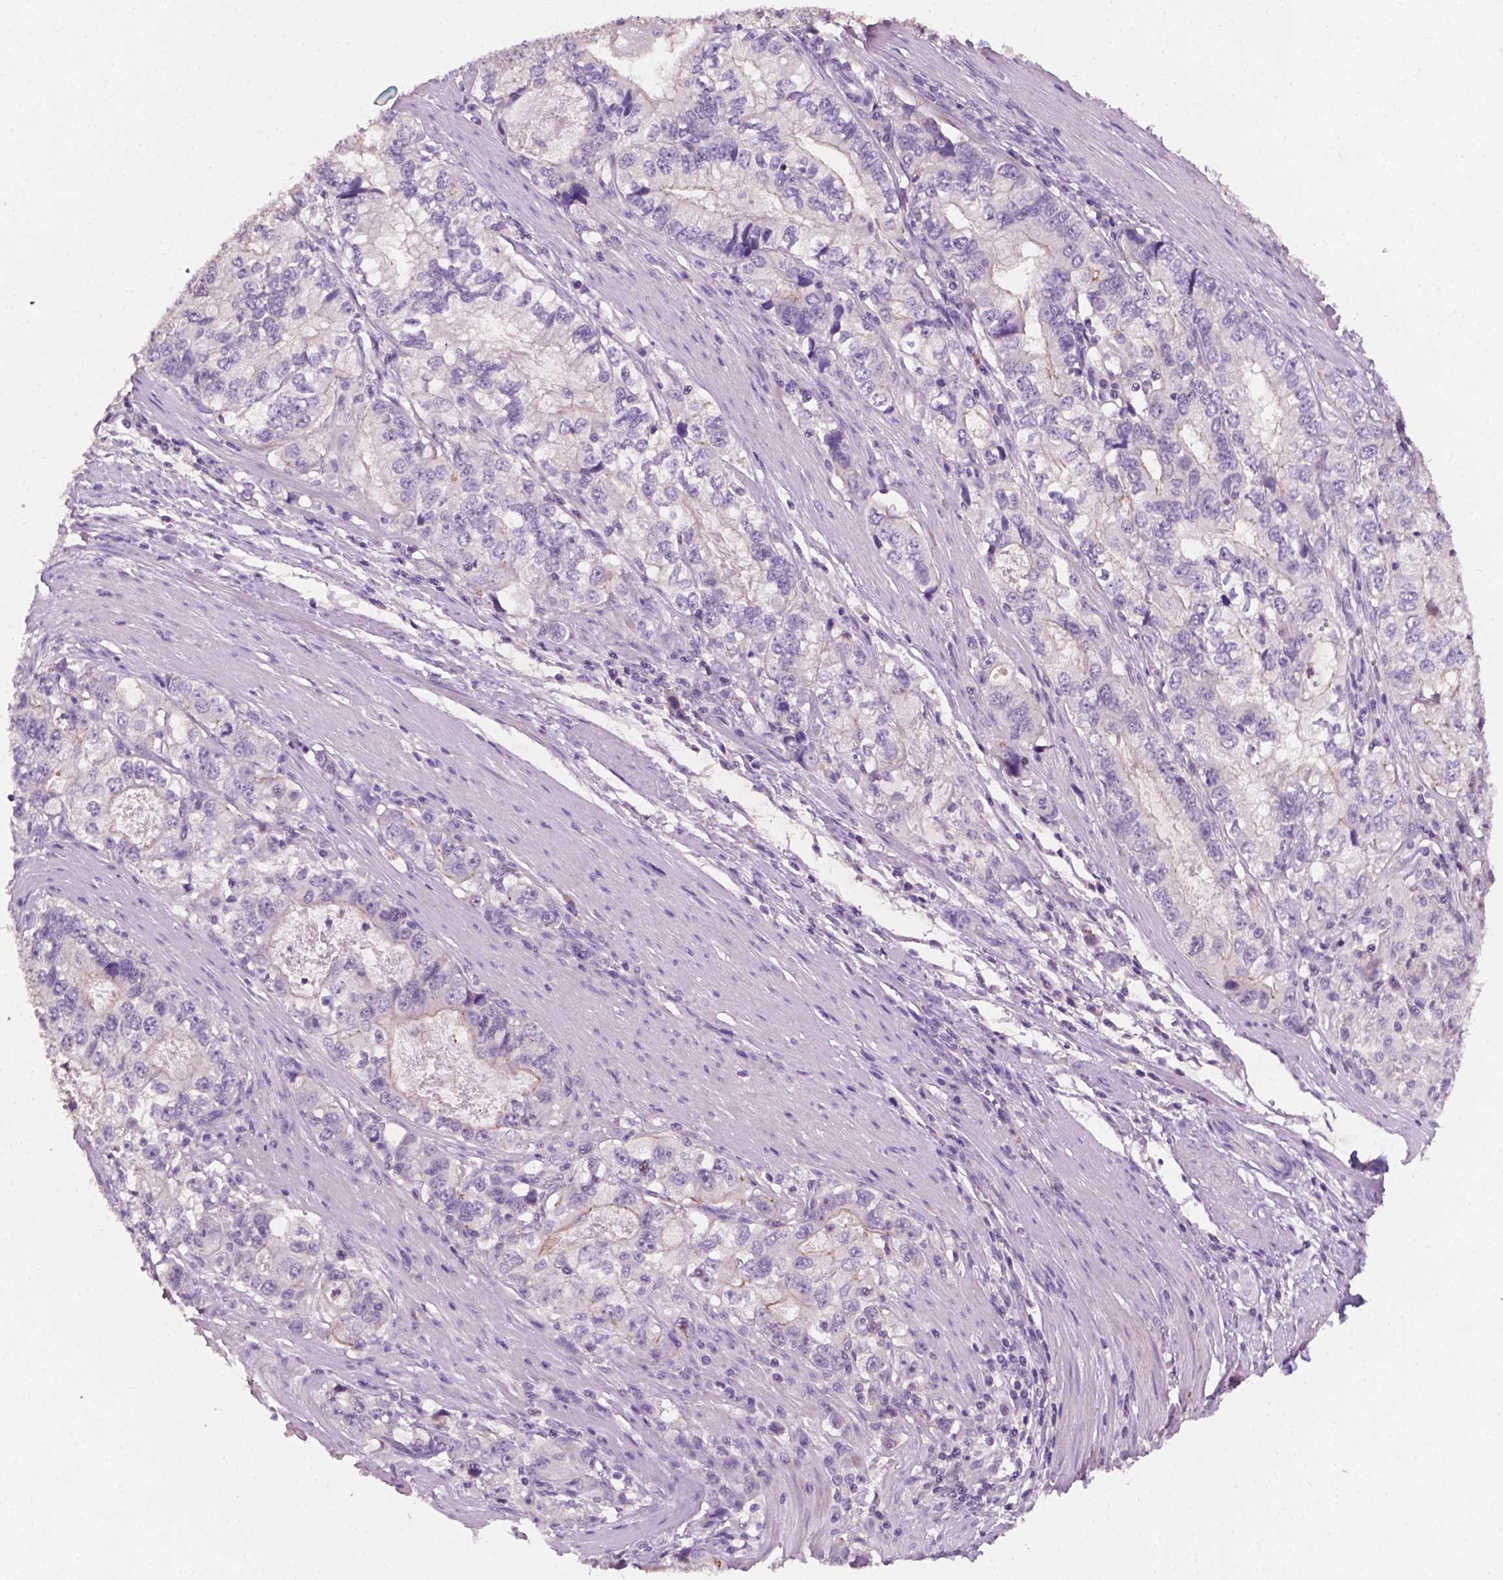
{"staining": {"intensity": "negative", "quantity": "none", "location": "none"}, "tissue": "stomach cancer", "cell_type": "Tumor cells", "image_type": "cancer", "snomed": [{"axis": "morphology", "description": "Adenocarcinoma, NOS"}, {"axis": "topography", "description": "Stomach, lower"}], "caption": "Immunohistochemistry photomicrograph of human stomach adenocarcinoma stained for a protein (brown), which shows no expression in tumor cells.", "gene": "EGFR", "patient": {"sex": "female", "age": 72}}